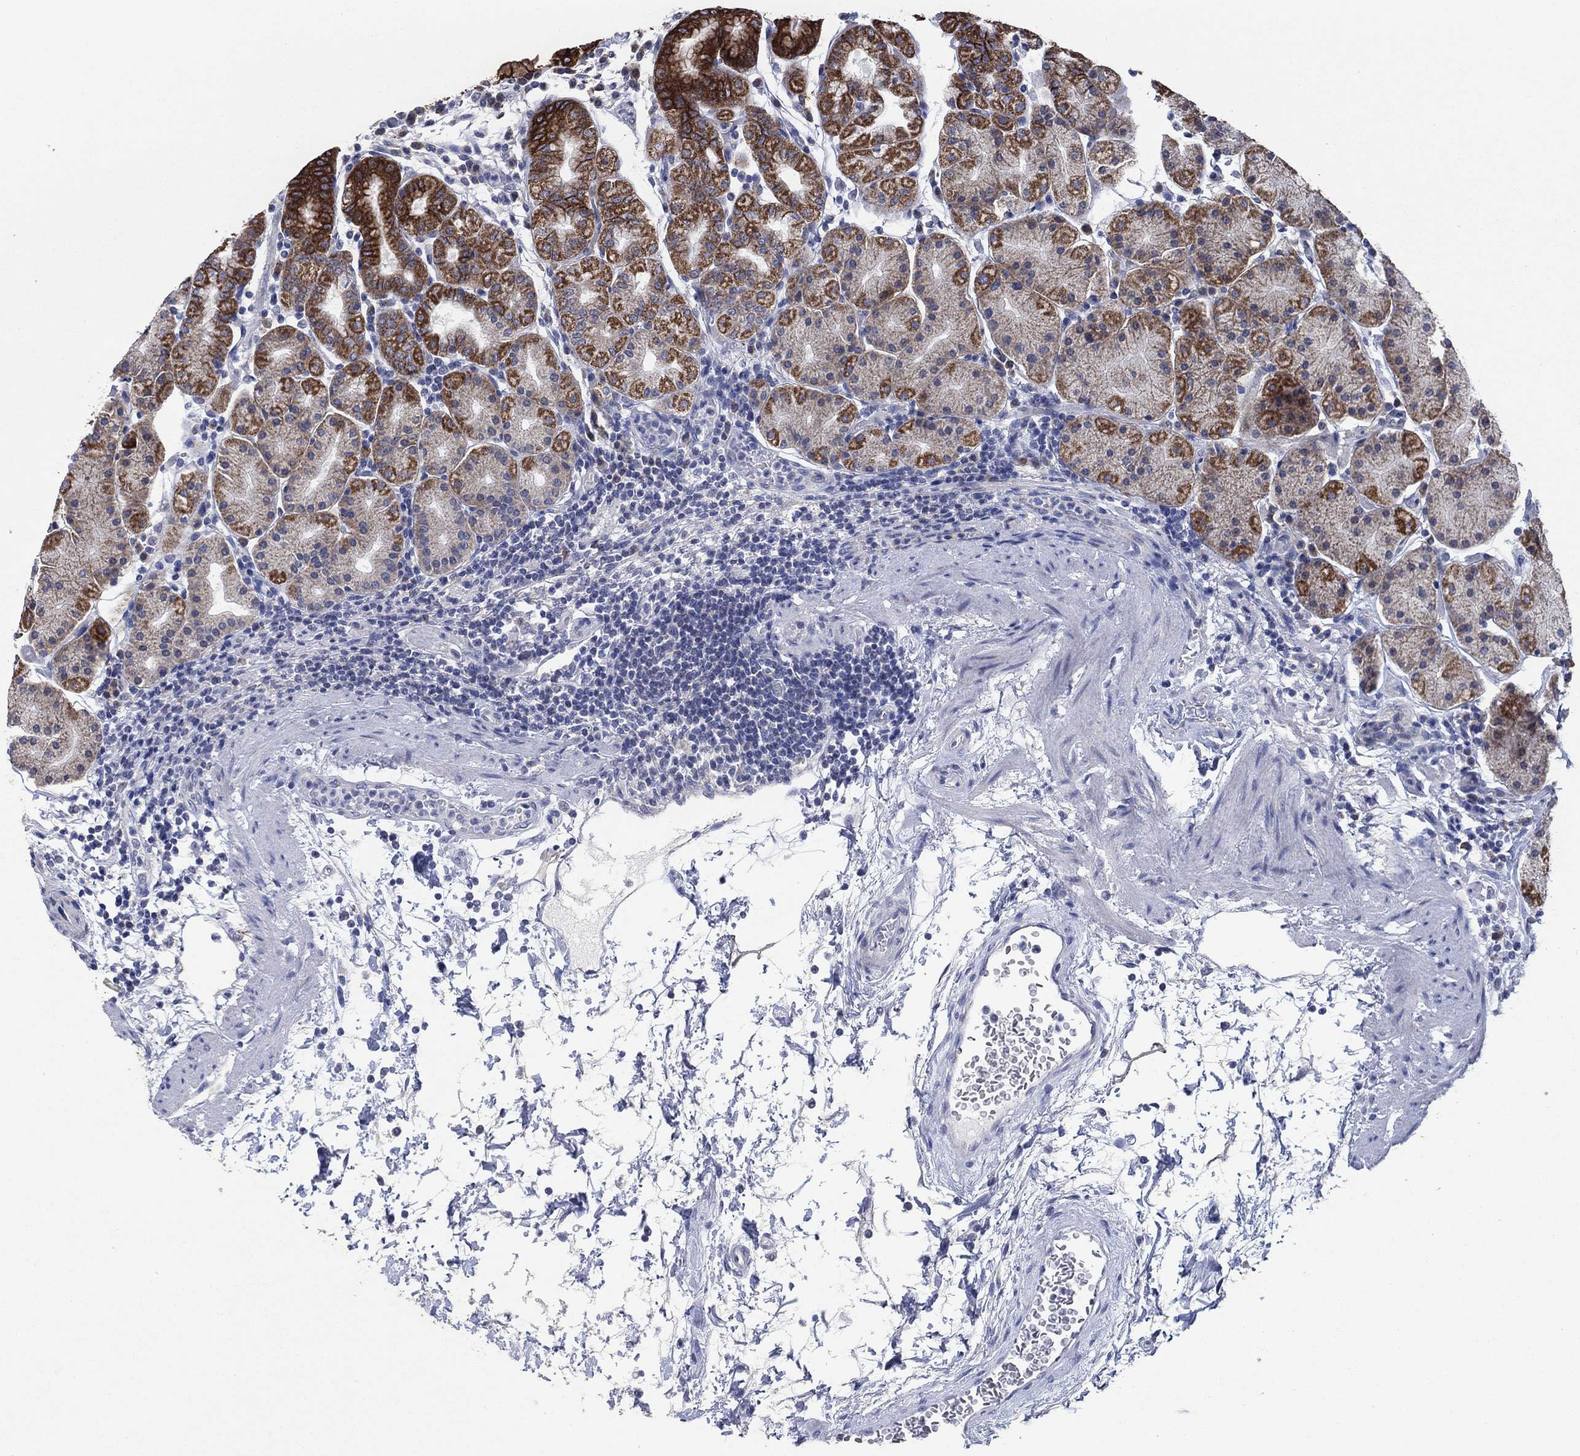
{"staining": {"intensity": "strong", "quantity": "25%-75%", "location": "cytoplasmic/membranous"}, "tissue": "stomach", "cell_type": "Glandular cells", "image_type": "normal", "snomed": [{"axis": "morphology", "description": "Normal tissue, NOS"}, {"axis": "topography", "description": "Stomach"}], "caption": "Protein analysis of benign stomach exhibits strong cytoplasmic/membranous positivity in approximately 25%-75% of glandular cells.", "gene": "SDC1", "patient": {"sex": "male", "age": 54}}